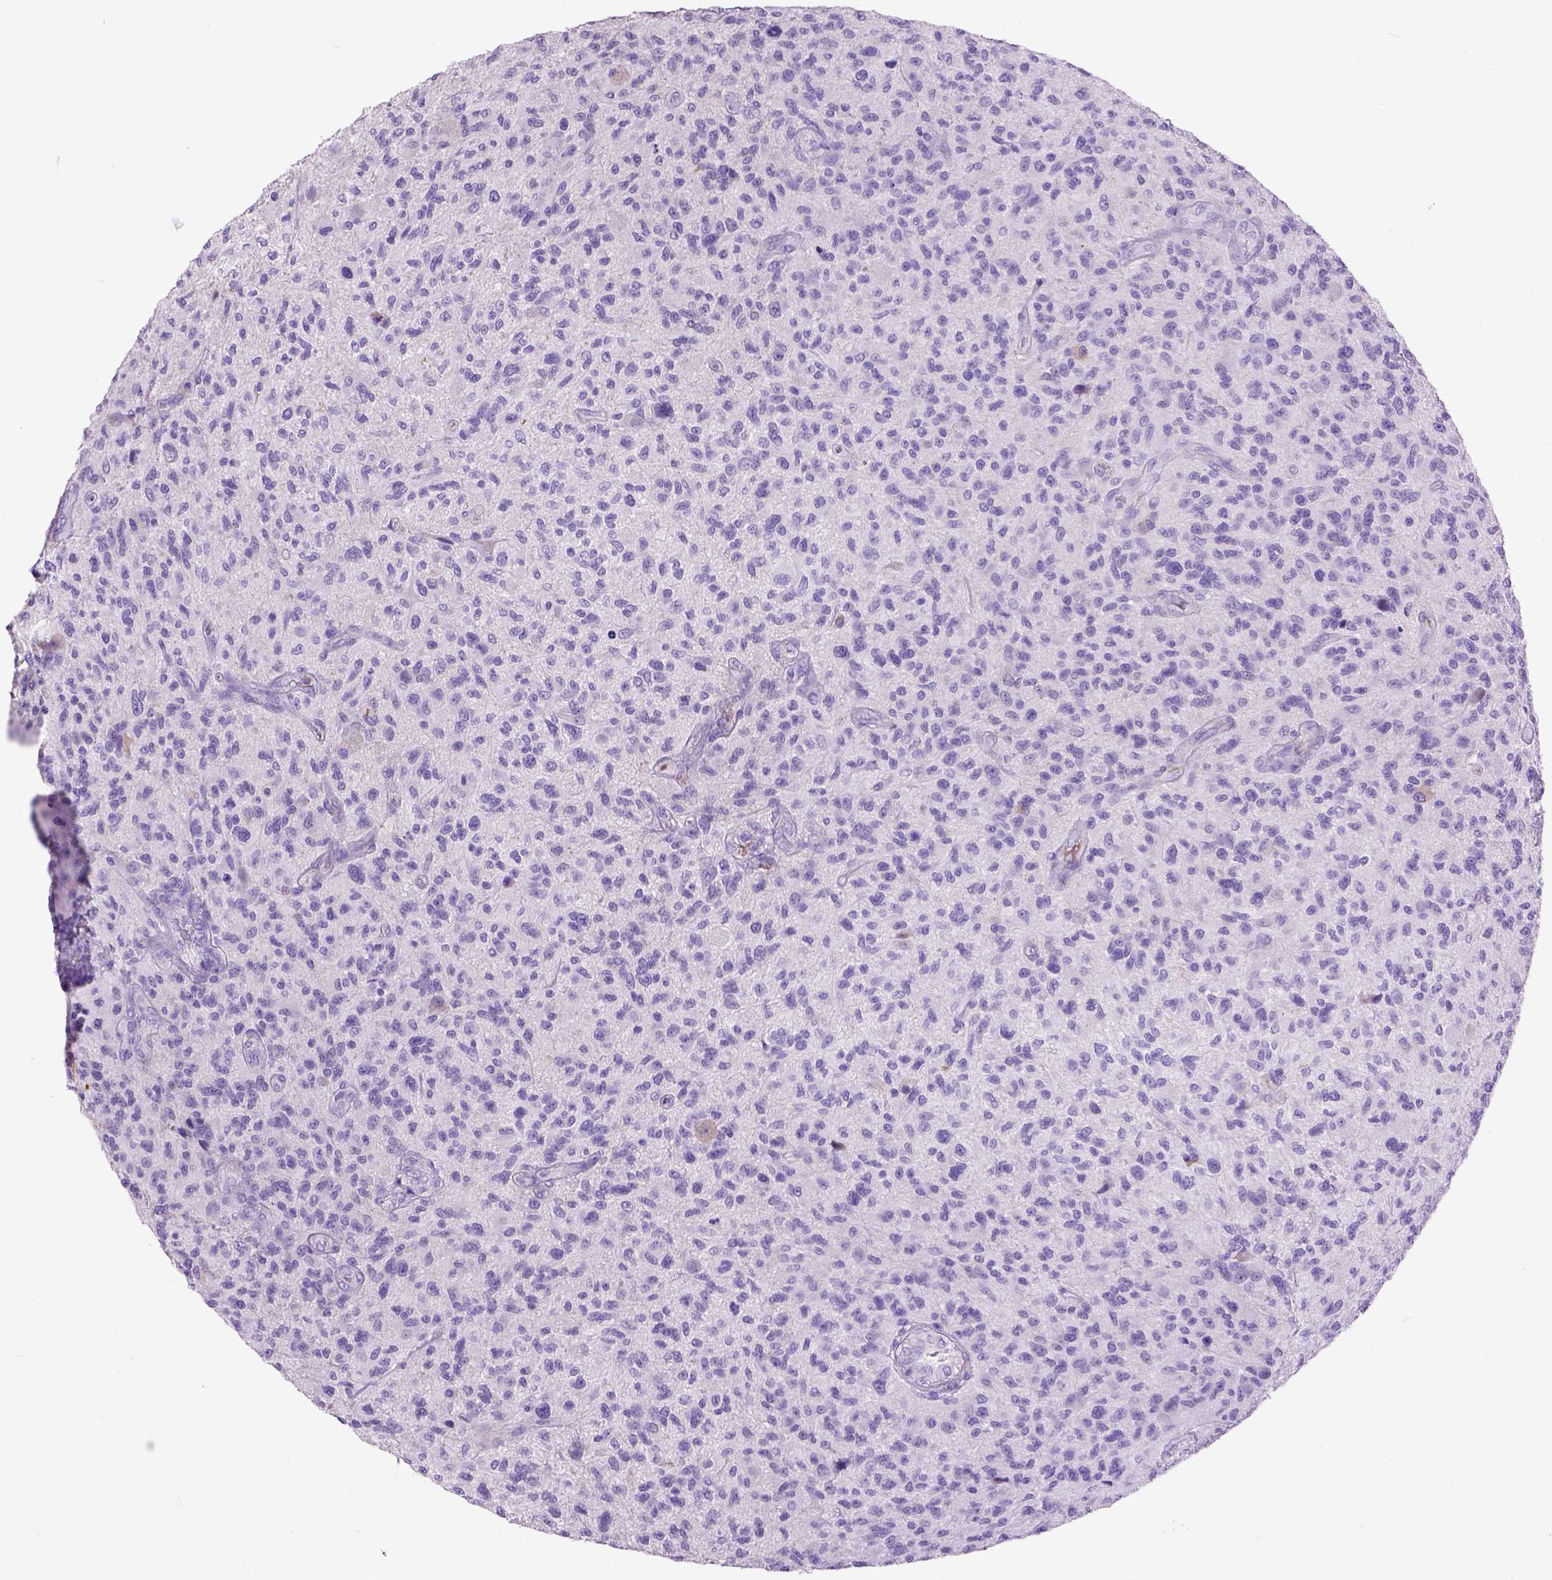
{"staining": {"intensity": "negative", "quantity": "none", "location": "none"}, "tissue": "glioma", "cell_type": "Tumor cells", "image_type": "cancer", "snomed": [{"axis": "morphology", "description": "Glioma, malignant, High grade"}, {"axis": "topography", "description": "Brain"}], "caption": "Image shows no protein expression in tumor cells of glioma tissue.", "gene": "MAPT", "patient": {"sex": "male", "age": 47}}